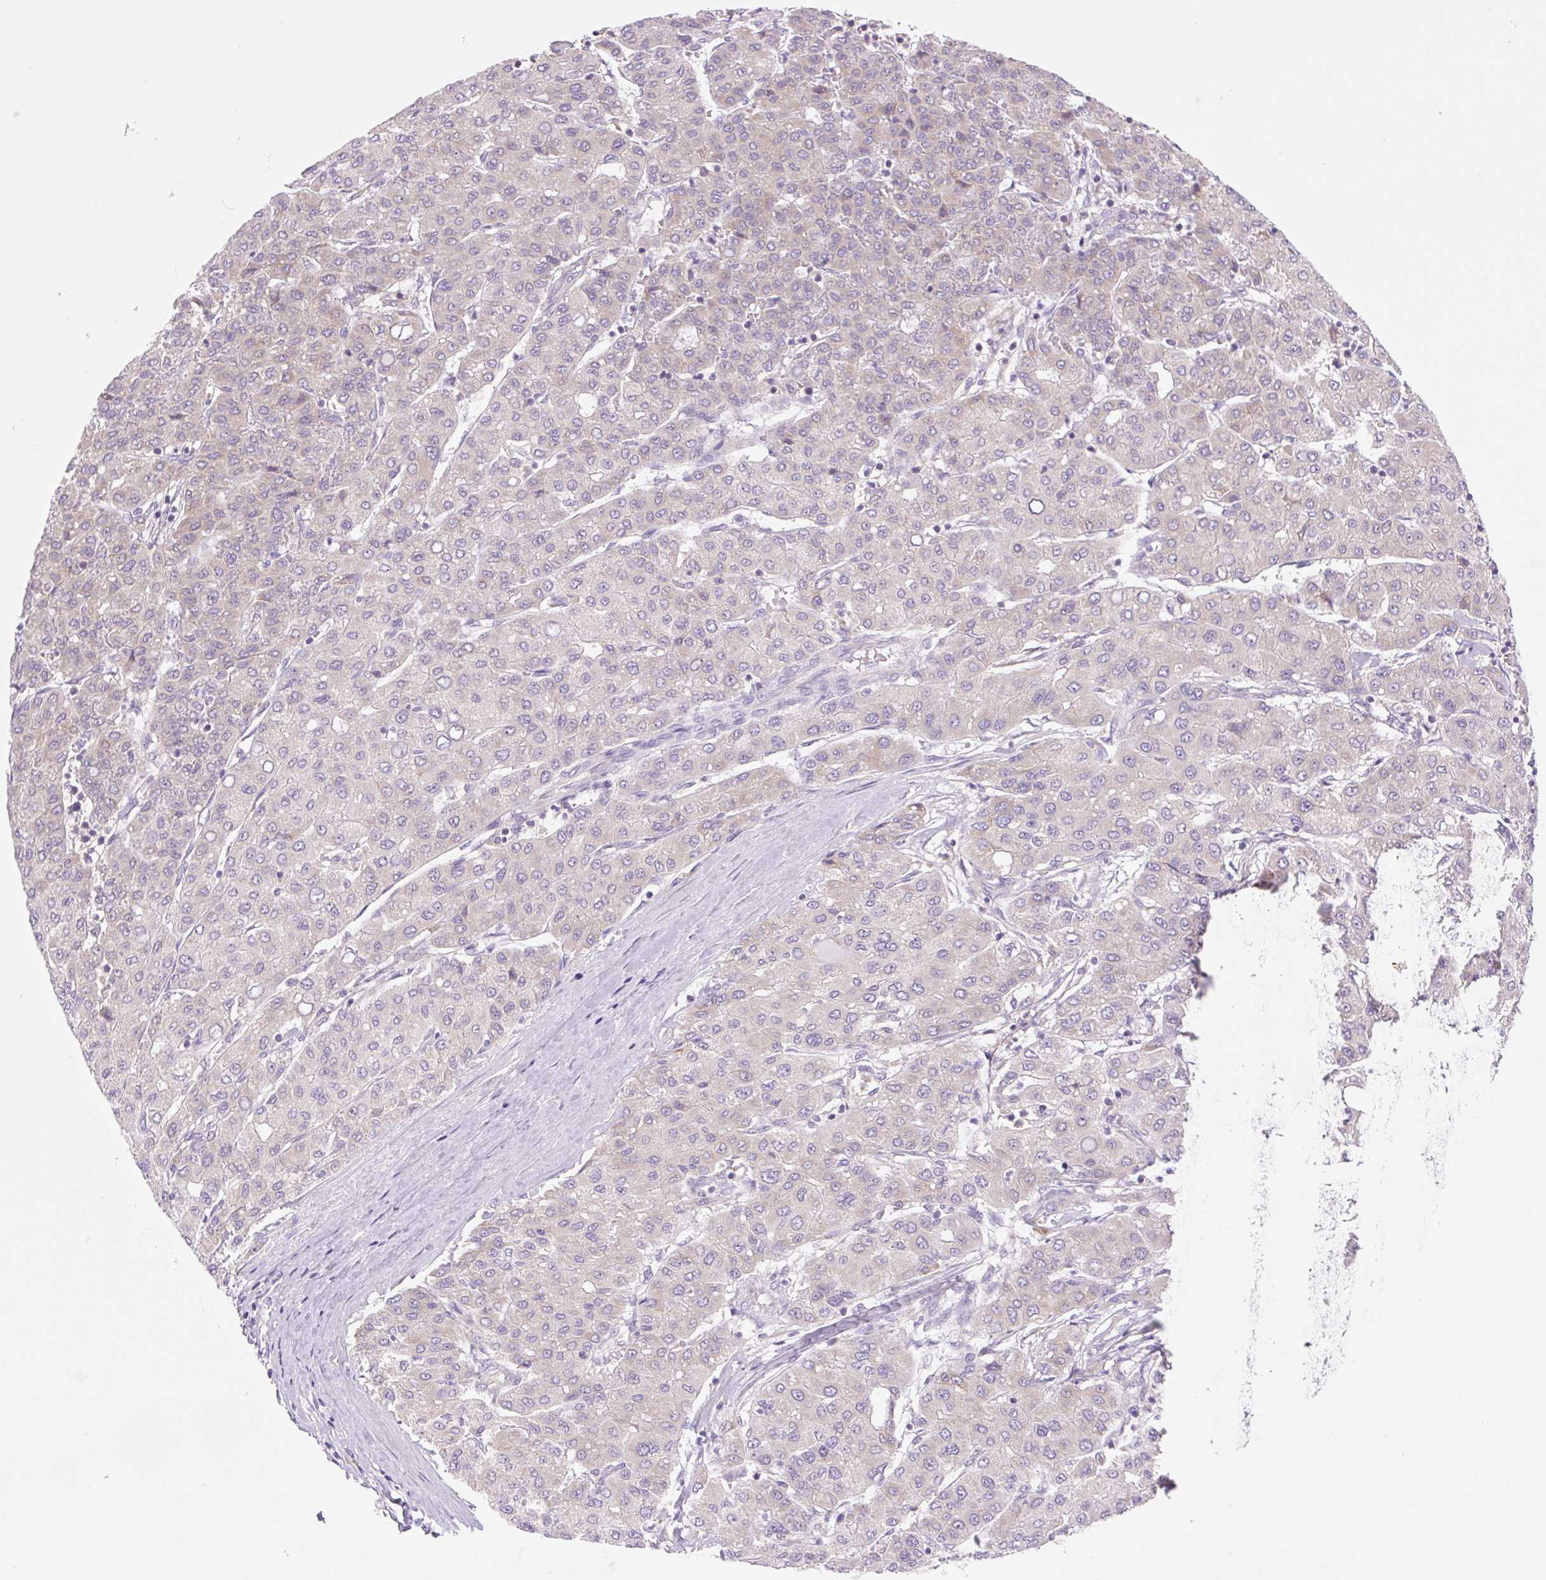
{"staining": {"intensity": "negative", "quantity": "none", "location": "none"}, "tissue": "liver cancer", "cell_type": "Tumor cells", "image_type": "cancer", "snomed": [{"axis": "morphology", "description": "Carcinoma, Hepatocellular, NOS"}, {"axis": "topography", "description": "Liver"}], "caption": "A micrograph of human liver cancer (hepatocellular carcinoma) is negative for staining in tumor cells.", "gene": "RPL18A", "patient": {"sex": "male", "age": 65}}